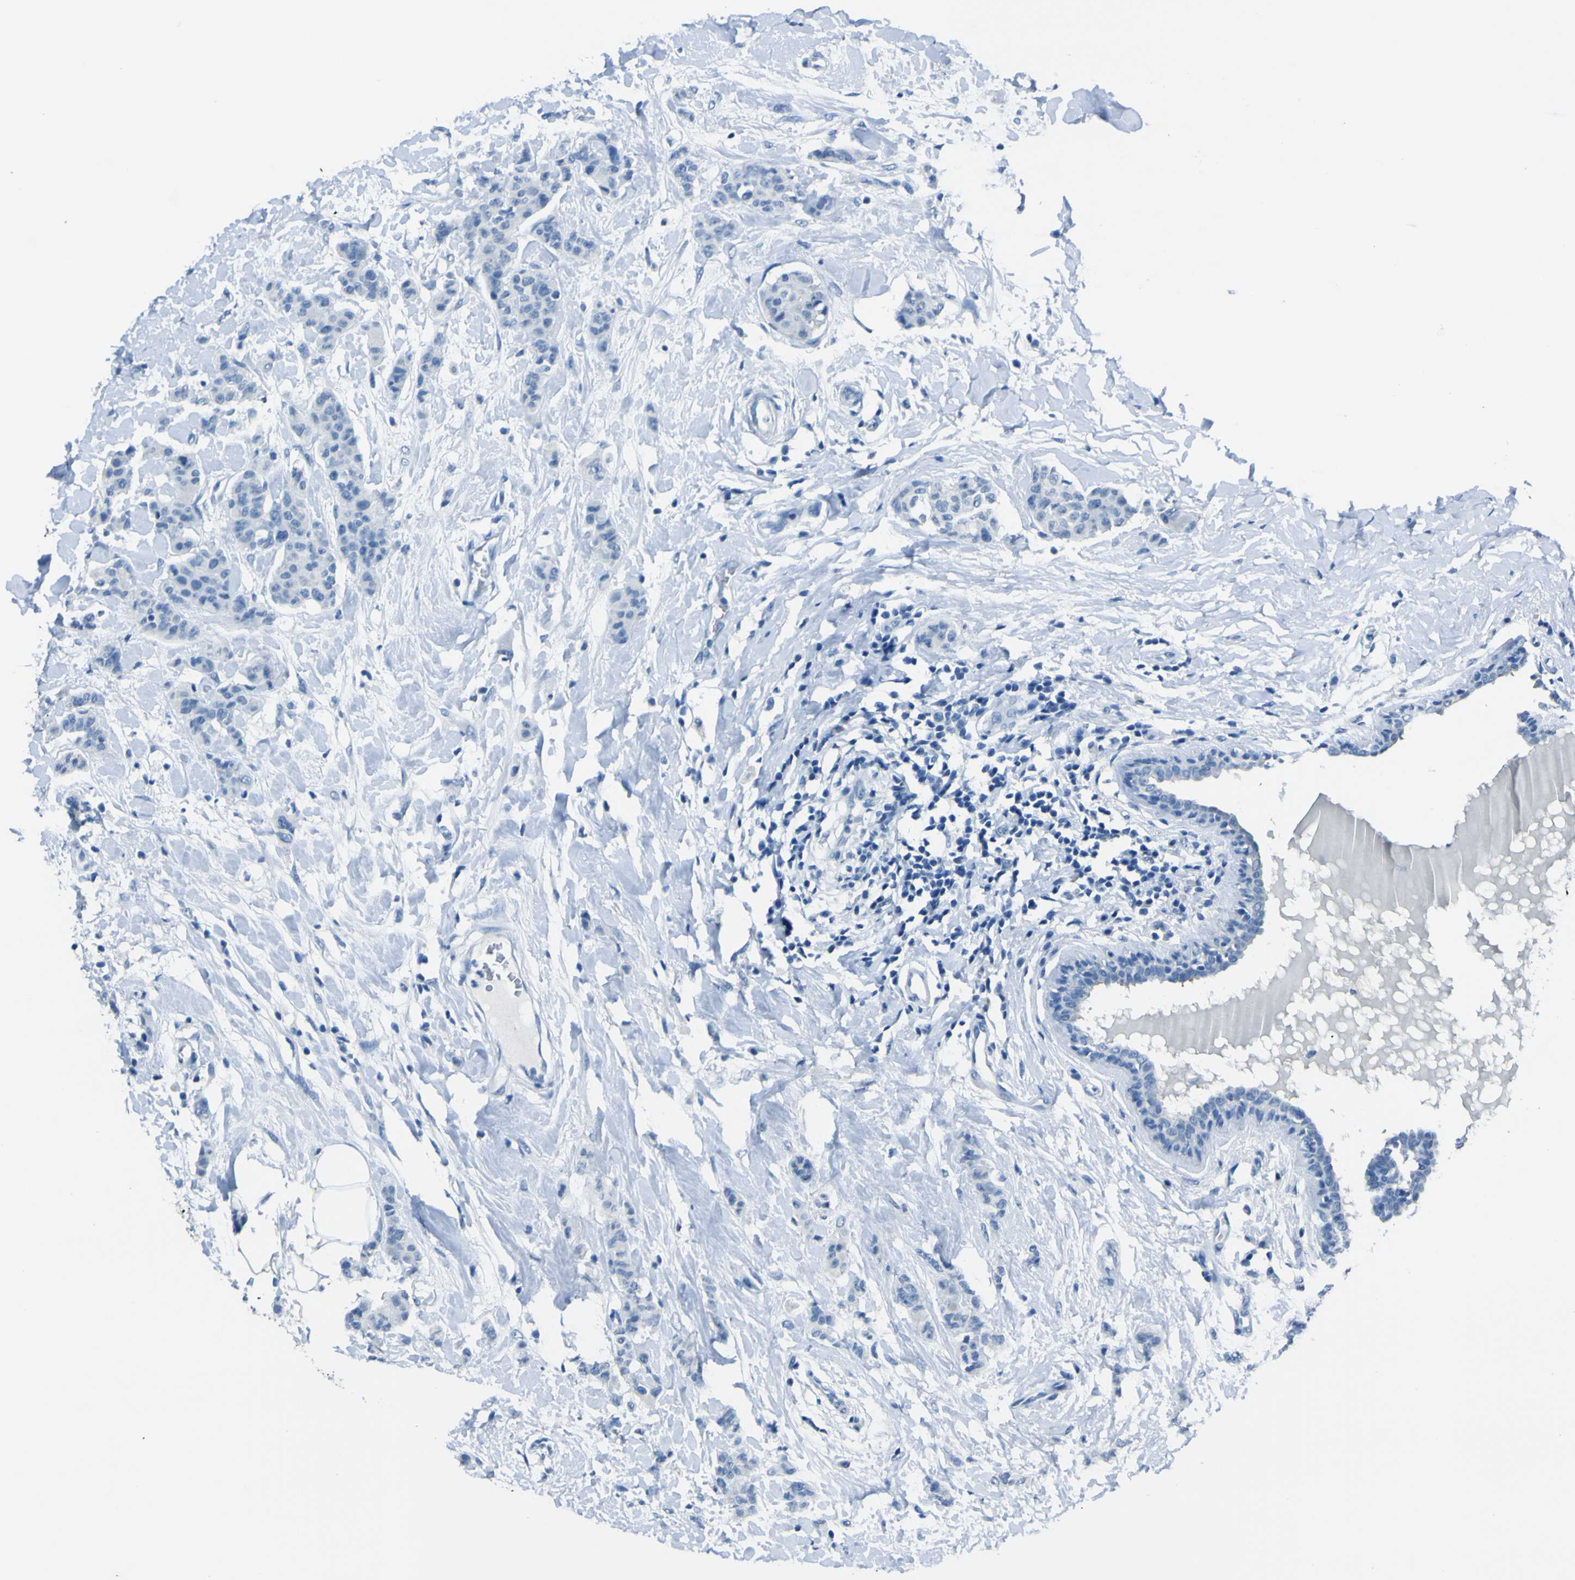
{"staining": {"intensity": "negative", "quantity": "none", "location": "none"}, "tissue": "breast cancer", "cell_type": "Tumor cells", "image_type": "cancer", "snomed": [{"axis": "morphology", "description": "Normal tissue, NOS"}, {"axis": "morphology", "description": "Duct carcinoma"}, {"axis": "topography", "description": "Breast"}], "caption": "Tumor cells show no significant positivity in breast intraductal carcinoma. The staining was performed using DAB to visualize the protein expression in brown, while the nuclei were stained in blue with hematoxylin (Magnification: 20x).", "gene": "PHKG1", "patient": {"sex": "female", "age": 40}}